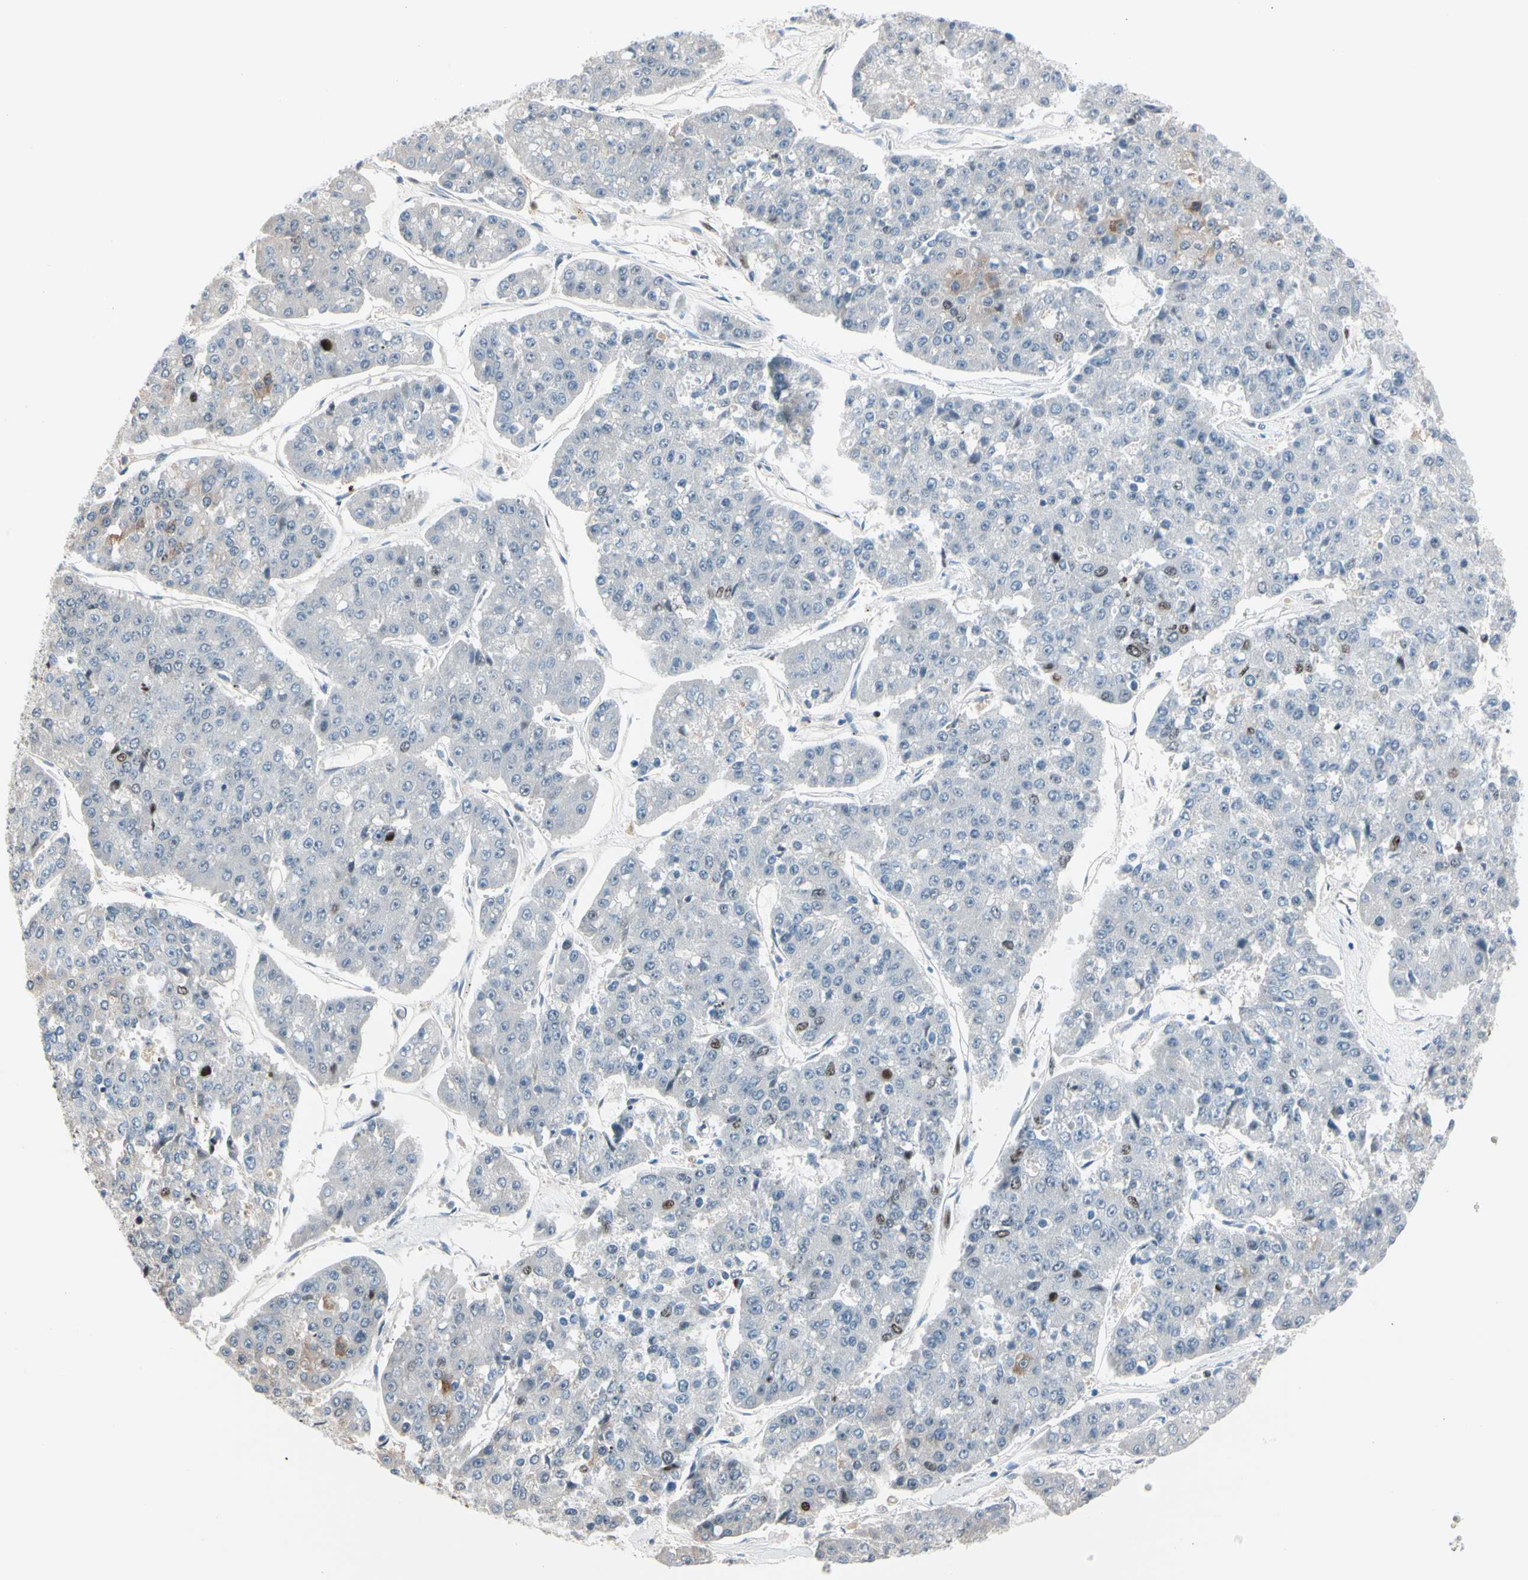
{"staining": {"intensity": "weak", "quantity": "<25%", "location": "nuclear"}, "tissue": "pancreatic cancer", "cell_type": "Tumor cells", "image_type": "cancer", "snomed": [{"axis": "morphology", "description": "Adenocarcinoma, NOS"}, {"axis": "topography", "description": "Pancreas"}], "caption": "An image of pancreatic cancer (adenocarcinoma) stained for a protein exhibits no brown staining in tumor cells.", "gene": "FOXO3", "patient": {"sex": "male", "age": 50}}